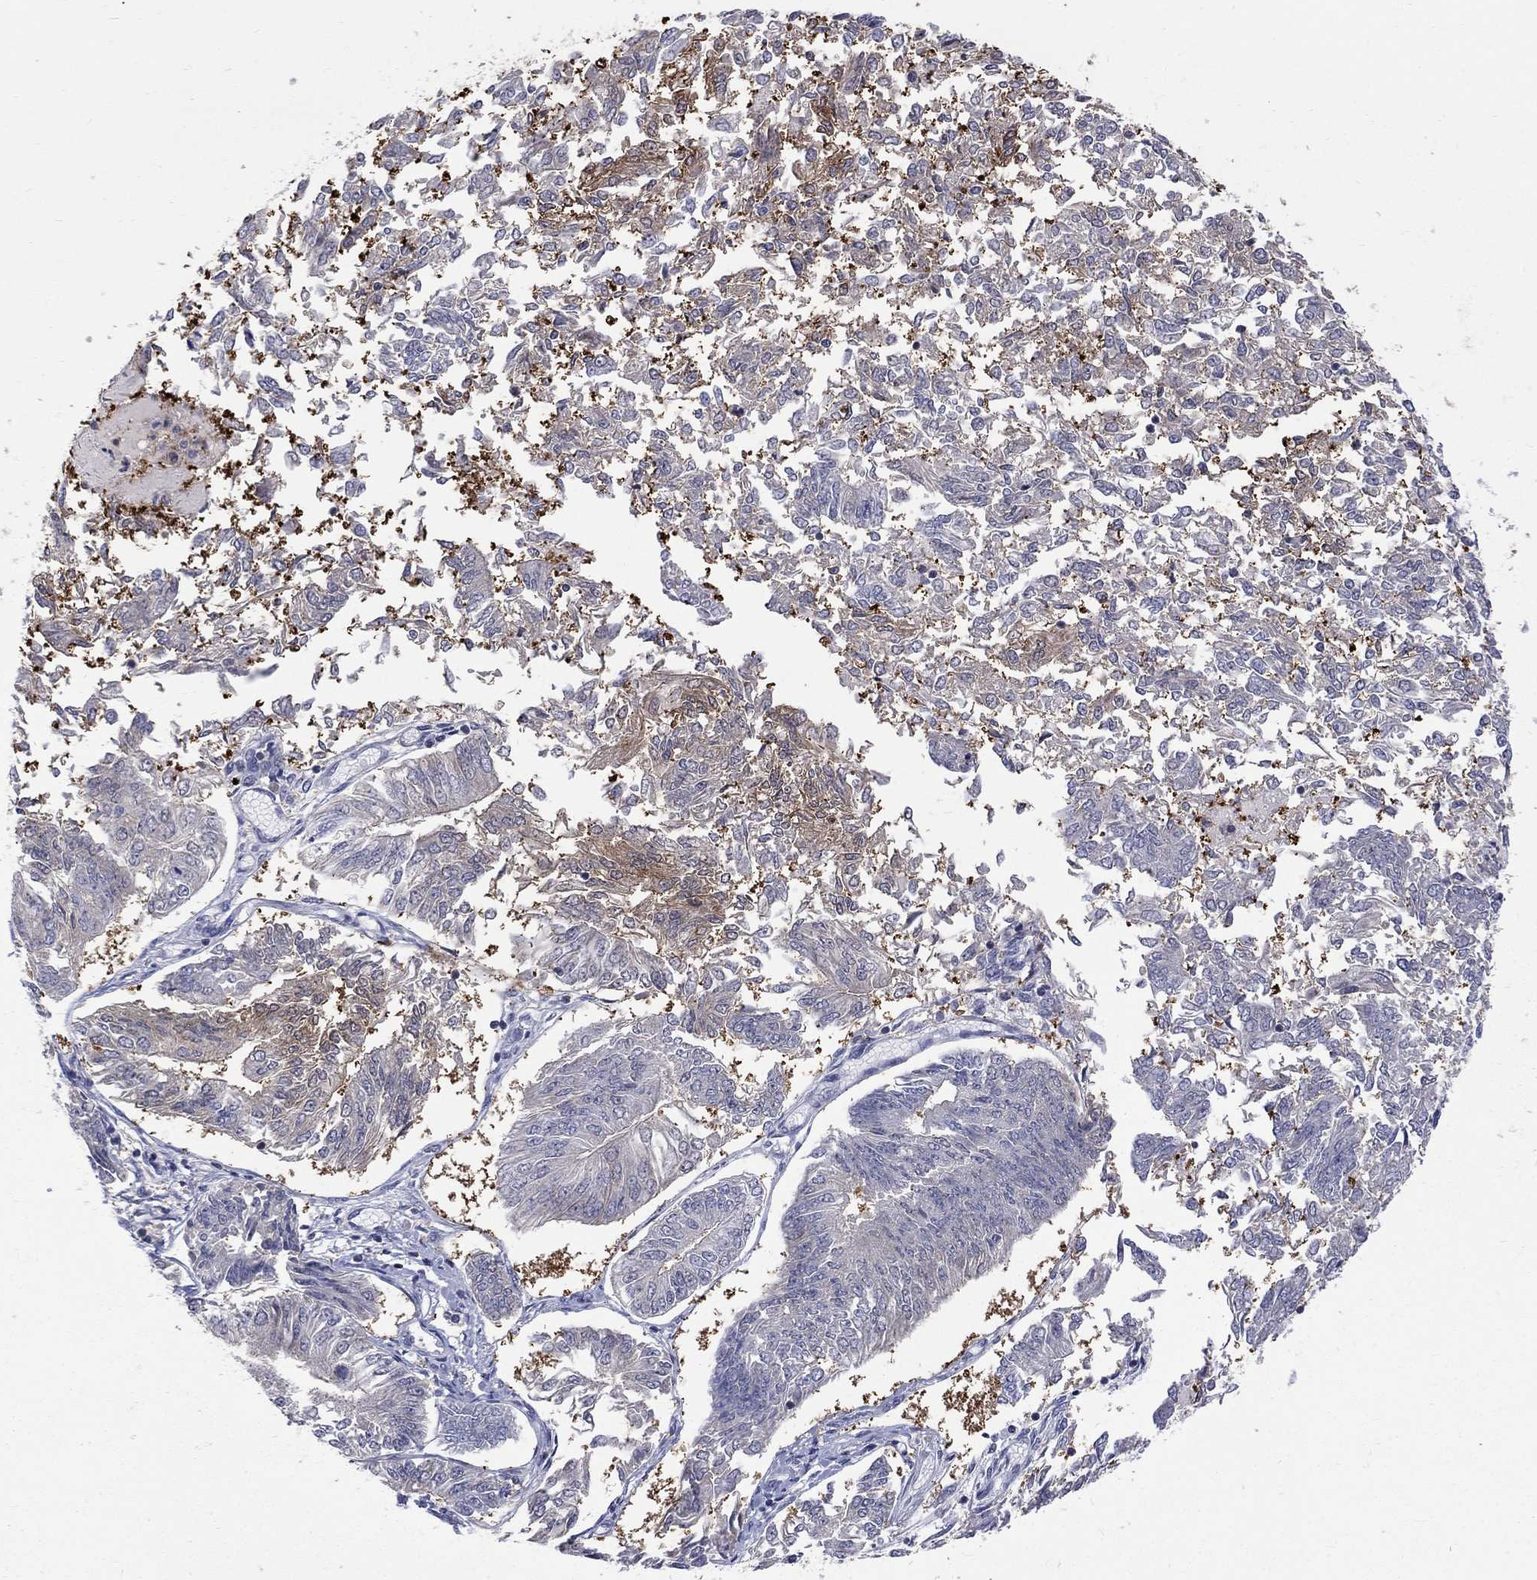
{"staining": {"intensity": "weak", "quantity": "<25%", "location": "cytoplasmic/membranous"}, "tissue": "endometrial cancer", "cell_type": "Tumor cells", "image_type": "cancer", "snomed": [{"axis": "morphology", "description": "Adenocarcinoma, NOS"}, {"axis": "topography", "description": "Endometrium"}], "caption": "Protein analysis of endometrial cancer (adenocarcinoma) exhibits no significant expression in tumor cells.", "gene": "HKDC1", "patient": {"sex": "female", "age": 58}}